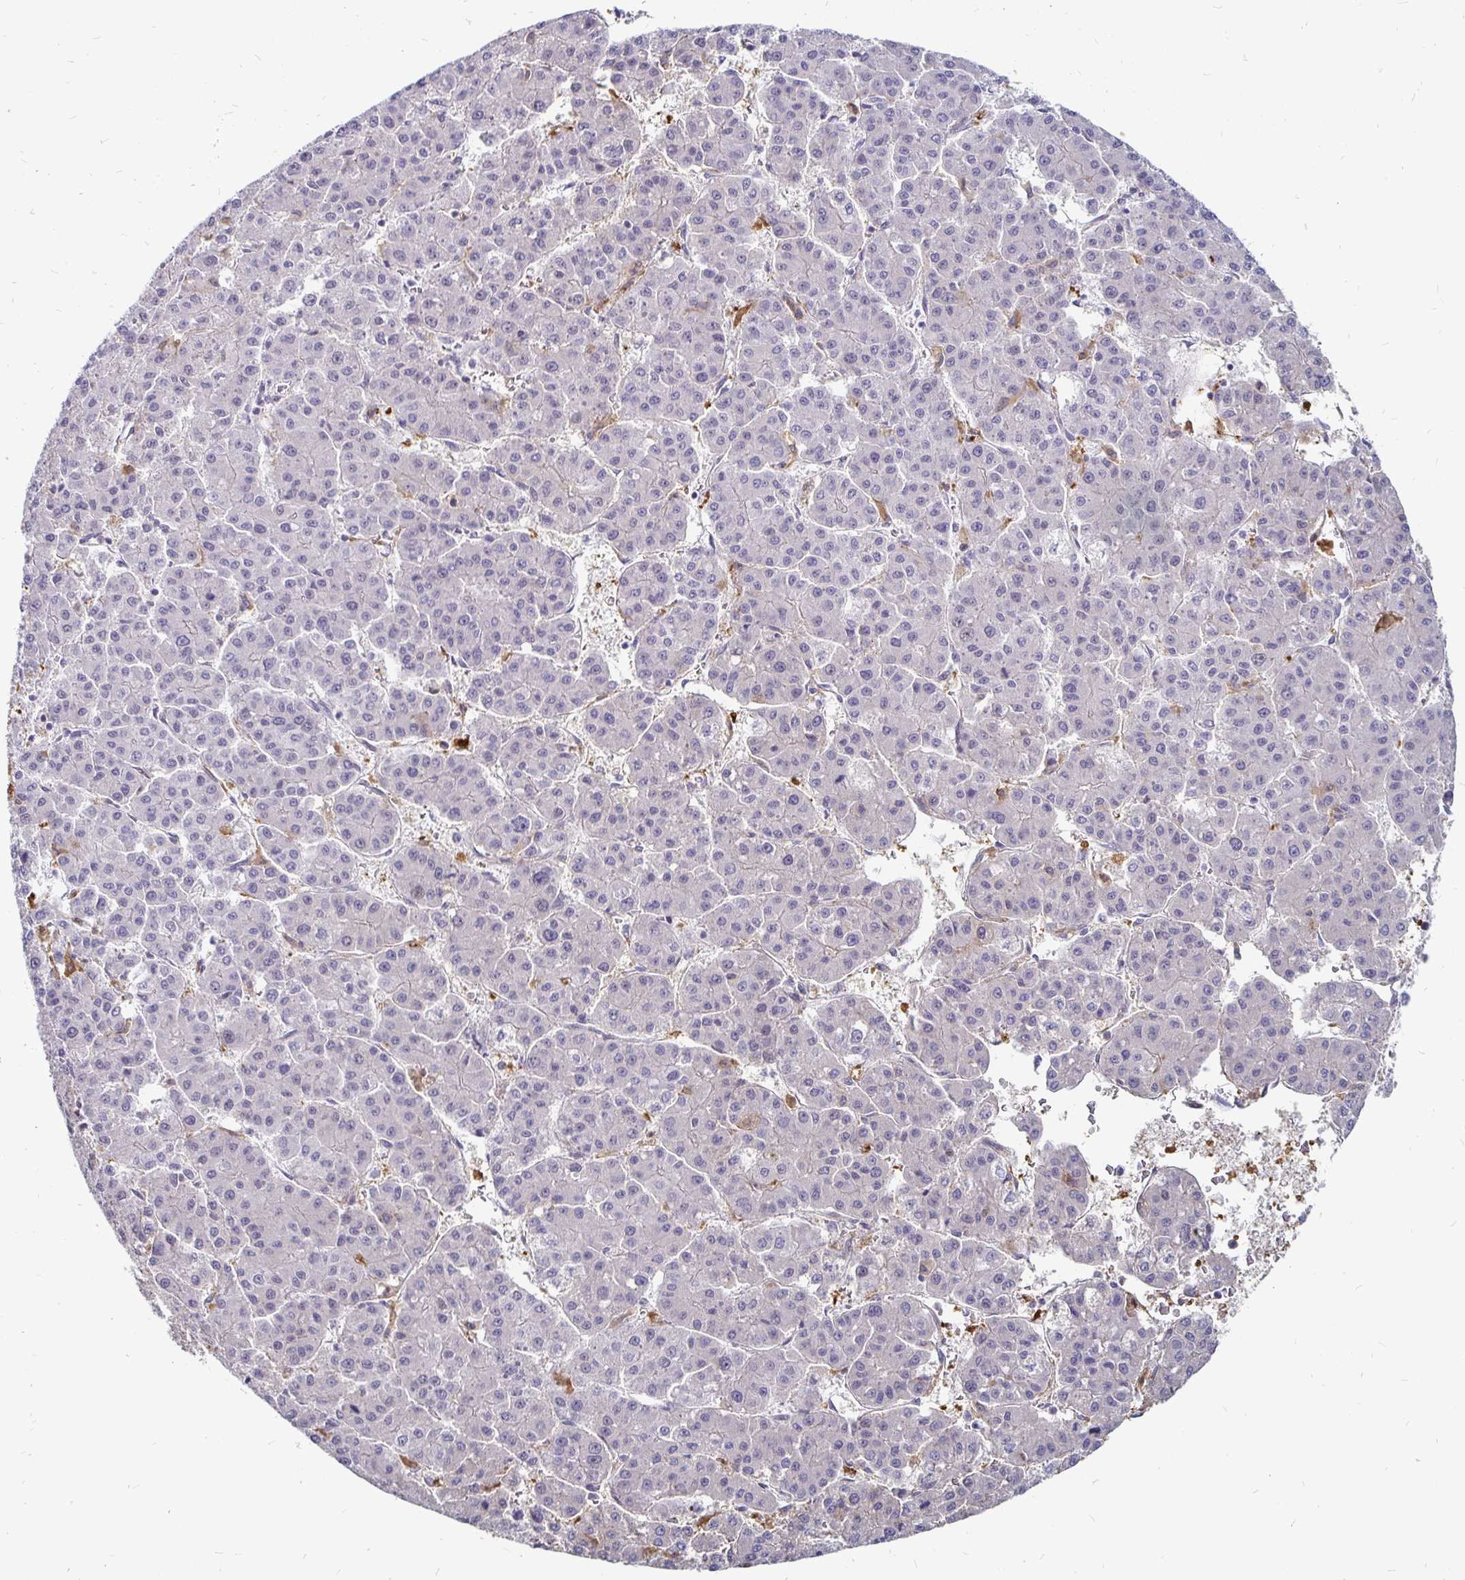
{"staining": {"intensity": "negative", "quantity": "none", "location": "none"}, "tissue": "liver cancer", "cell_type": "Tumor cells", "image_type": "cancer", "snomed": [{"axis": "morphology", "description": "Carcinoma, Hepatocellular, NOS"}, {"axis": "topography", "description": "Liver"}], "caption": "Immunohistochemistry (IHC) micrograph of neoplastic tissue: human liver cancer (hepatocellular carcinoma) stained with DAB displays no significant protein expression in tumor cells.", "gene": "CCDC85A", "patient": {"sex": "male", "age": 73}}